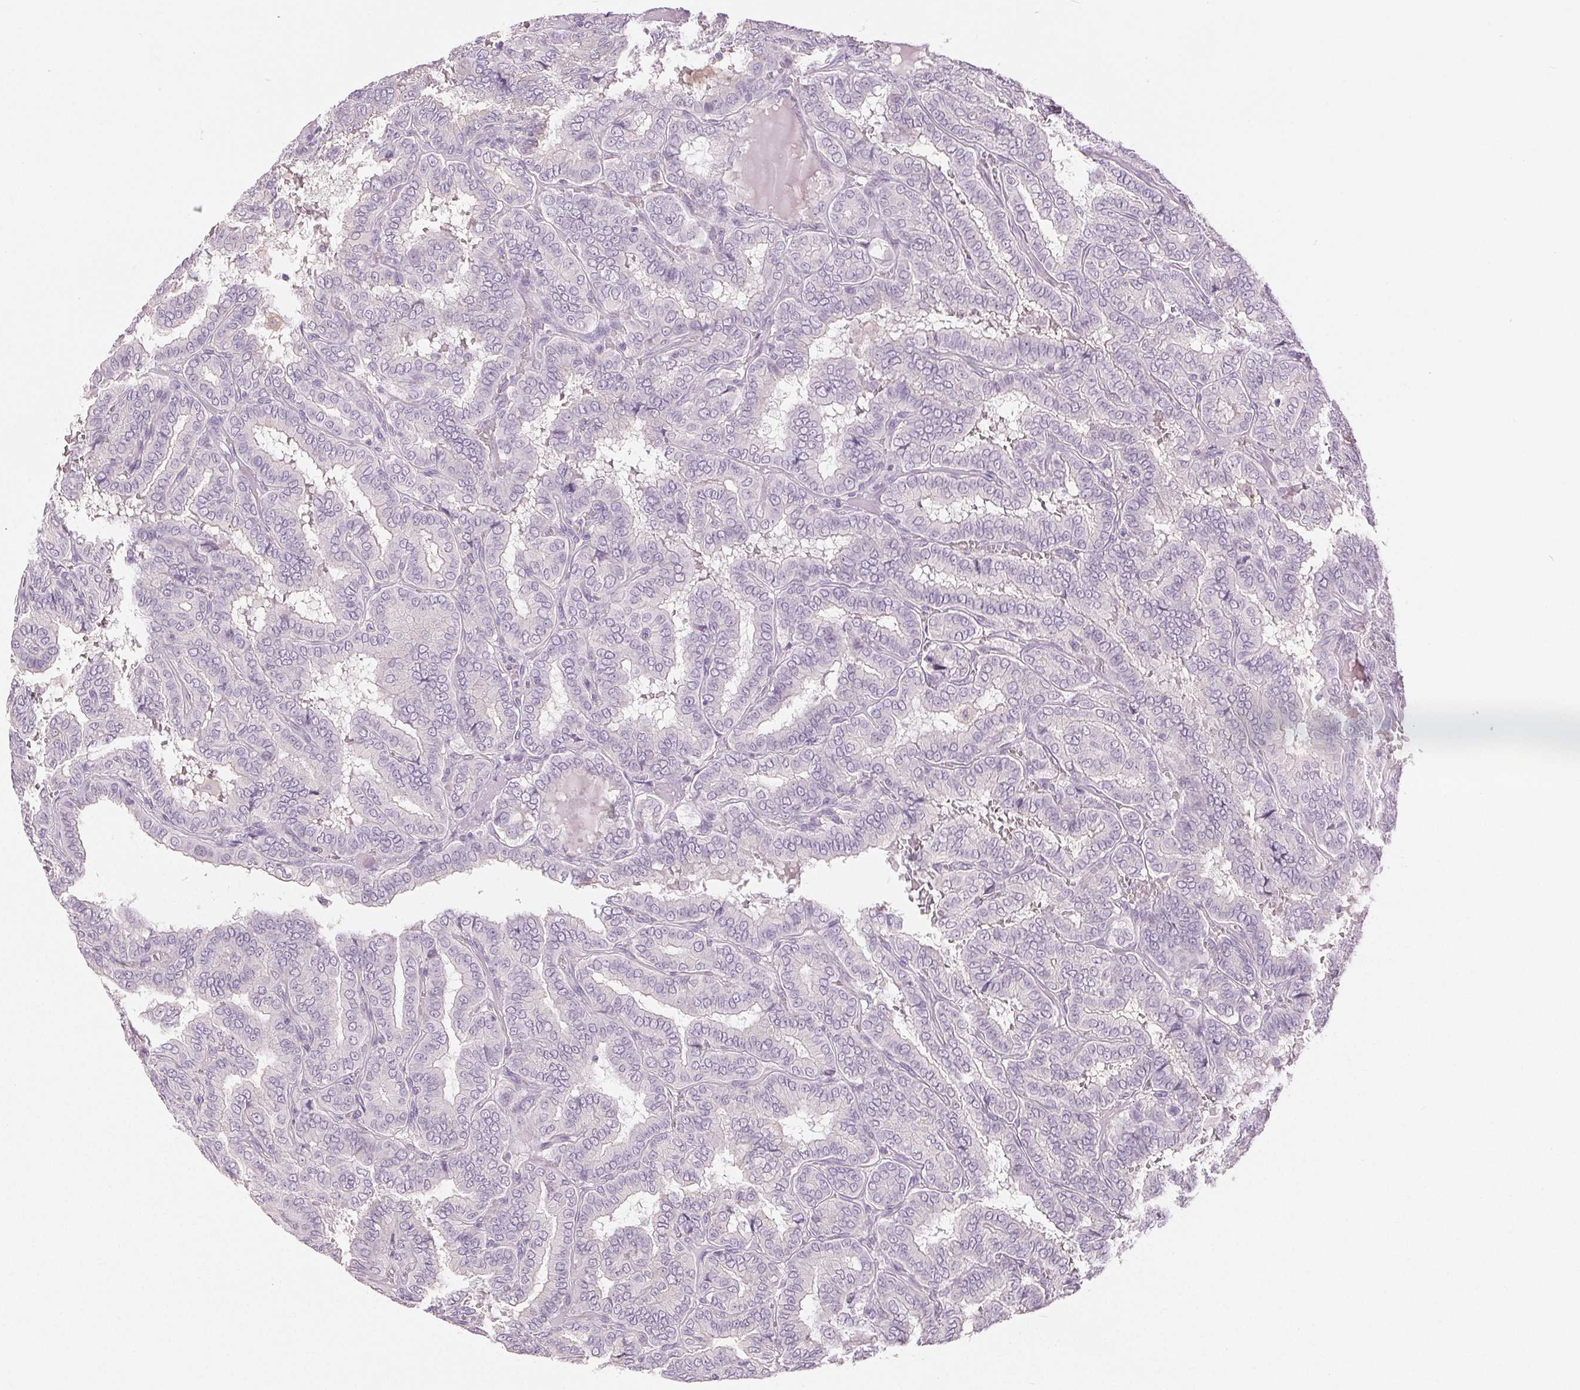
{"staining": {"intensity": "negative", "quantity": "none", "location": "none"}, "tissue": "thyroid cancer", "cell_type": "Tumor cells", "image_type": "cancer", "snomed": [{"axis": "morphology", "description": "Papillary adenocarcinoma, NOS"}, {"axis": "topography", "description": "Thyroid gland"}], "caption": "The photomicrograph displays no significant expression in tumor cells of thyroid papillary adenocarcinoma. (DAB IHC, high magnification).", "gene": "DSG3", "patient": {"sex": "female", "age": 46}}